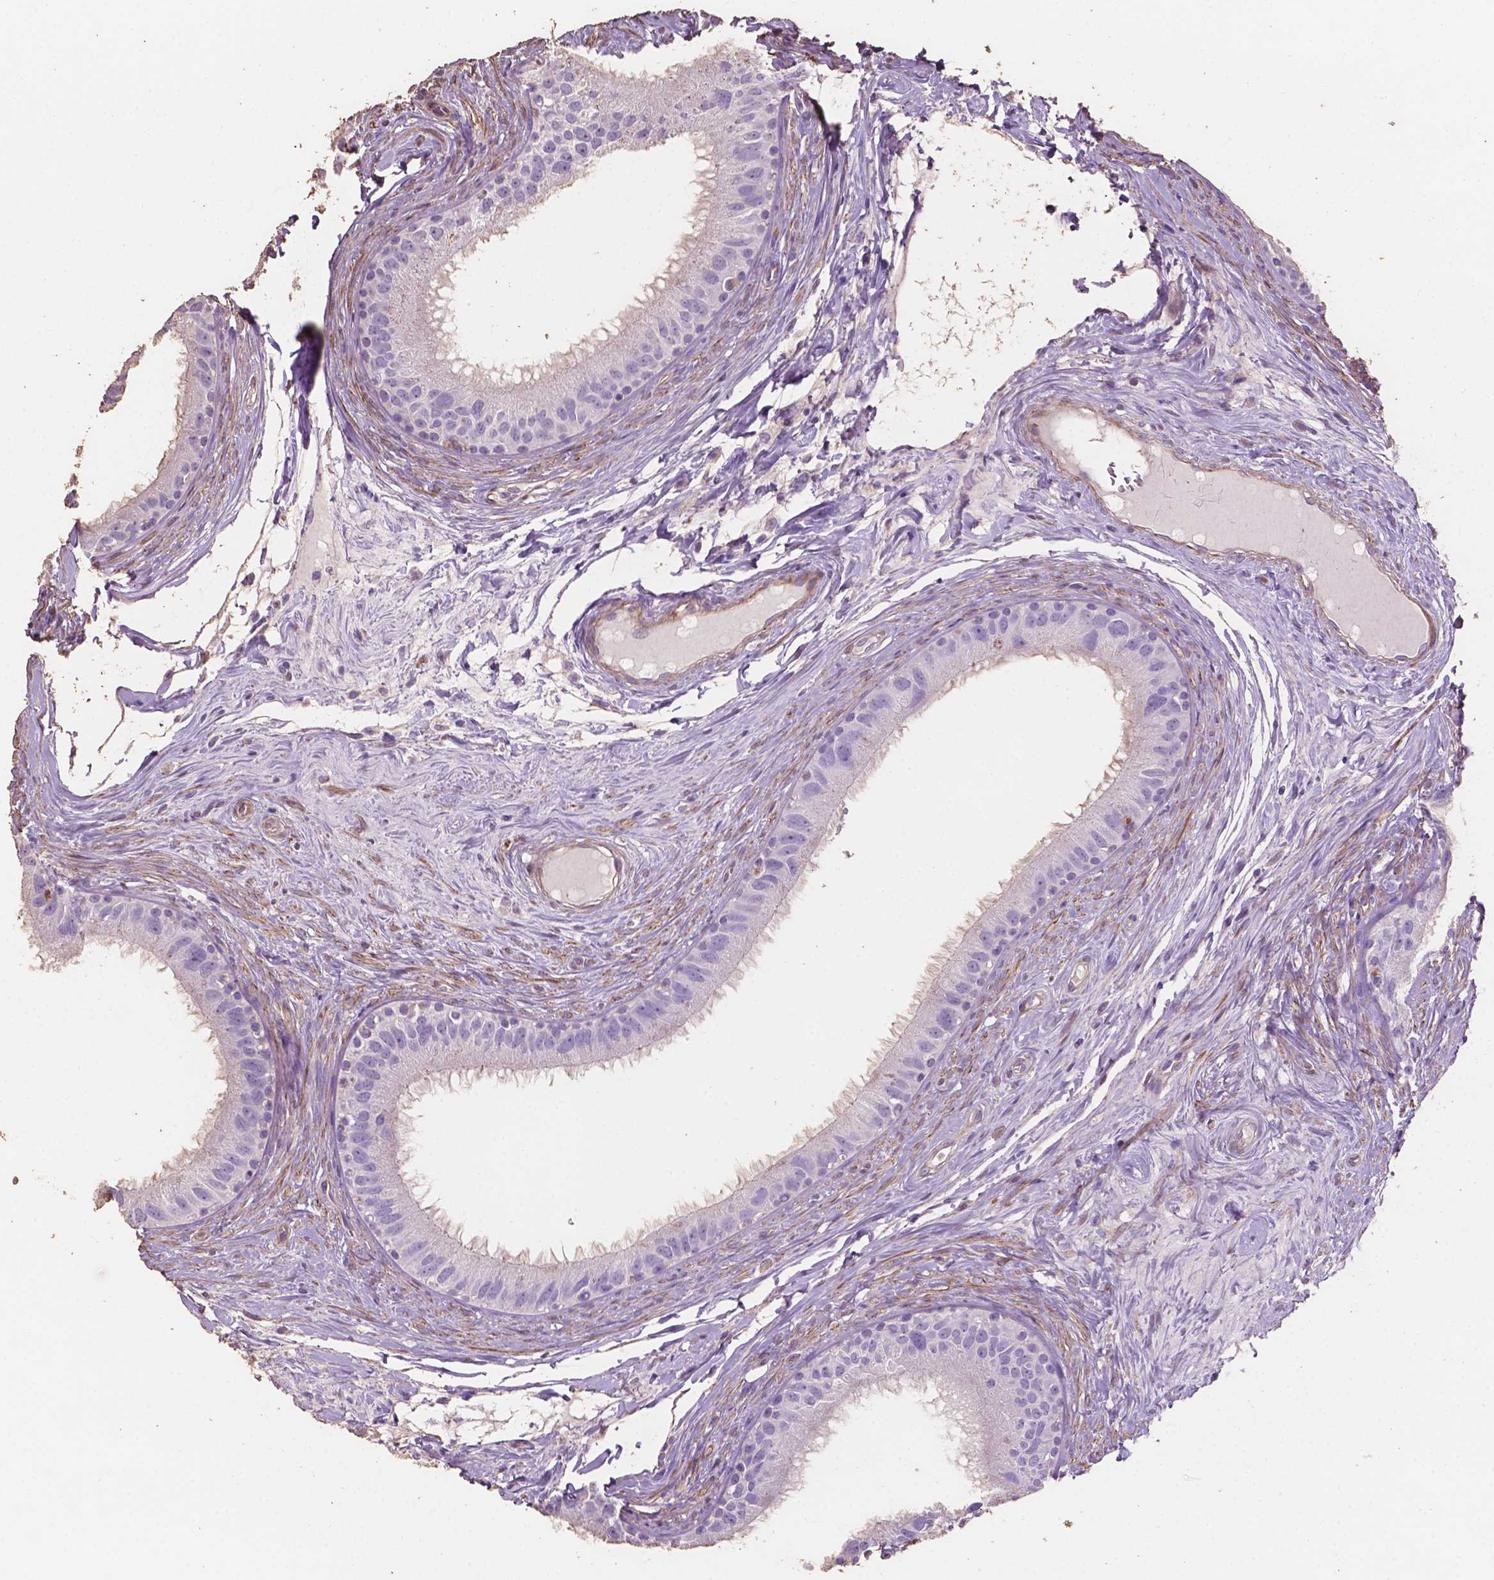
{"staining": {"intensity": "weak", "quantity": "<25%", "location": "cytoplasmic/membranous"}, "tissue": "epididymis", "cell_type": "Glandular cells", "image_type": "normal", "snomed": [{"axis": "morphology", "description": "Normal tissue, NOS"}, {"axis": "topography", "description": "Epididymis"}], "caption": "Immunohistochemistry of benign human epididymis shows no expression in glandular cells. Nuclei are stained in blue.", "gene": "COMMD4", "patient": {"sex": "male", "age": 59}}